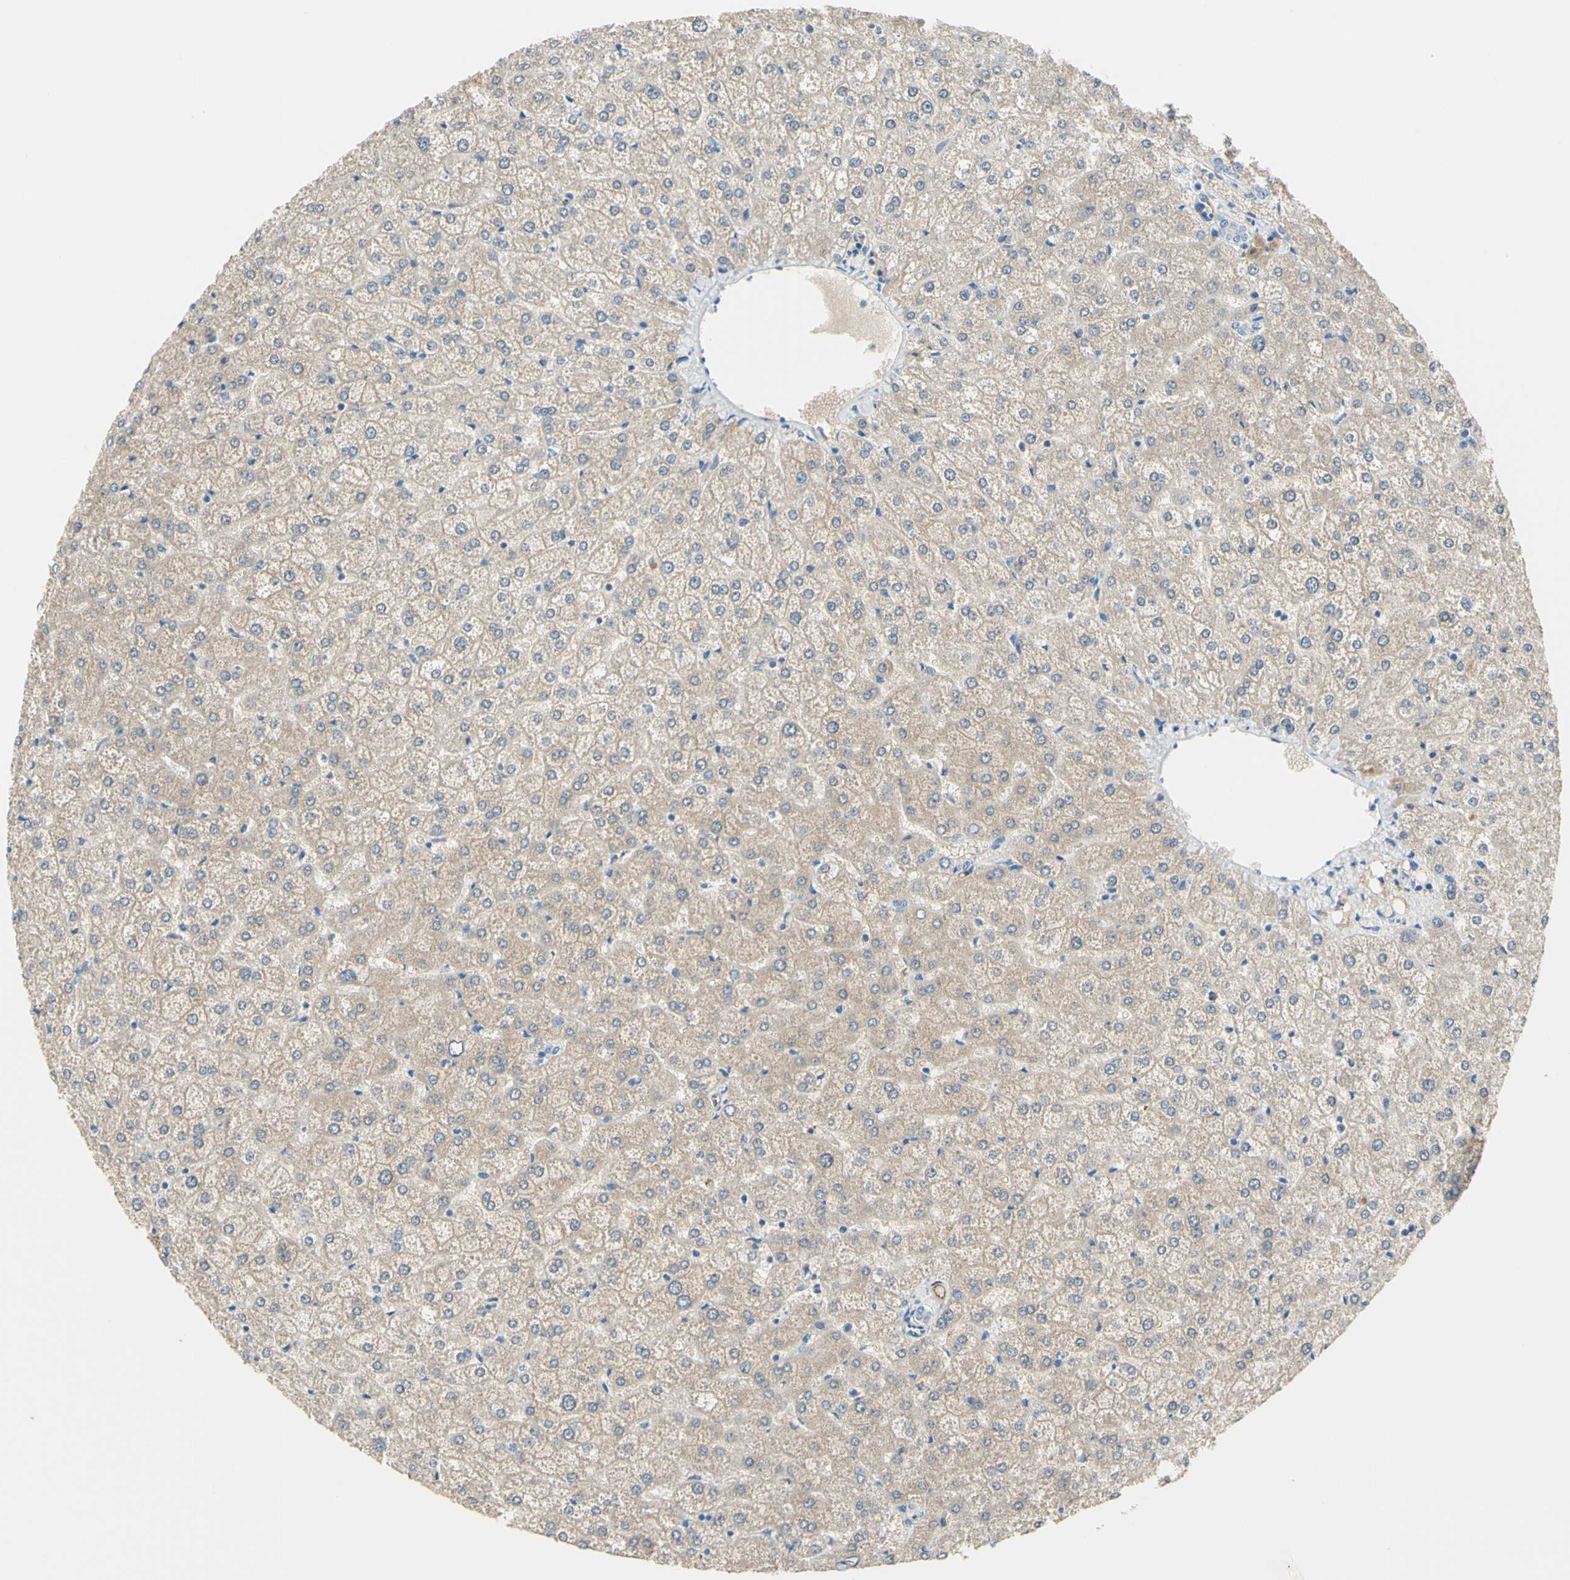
{"staining": {"intensity": "negative", "quantity": "none", "location": "none"}, "tissue": "liver", "cell_type": "Cholangiocytes", "image_type": "normal", "snomed": [{"axis": "morphology", "description": "Normal tissue, NOS"}, {"axis": "topography", "description": "Liver"}], "caption": "IHC micrograph of normal liver: human liver stained with DAB shows no significant protein staining in cholangiocytes.", "gene": "TRAF2", "patient": {"sex": "female", "age": 32}}